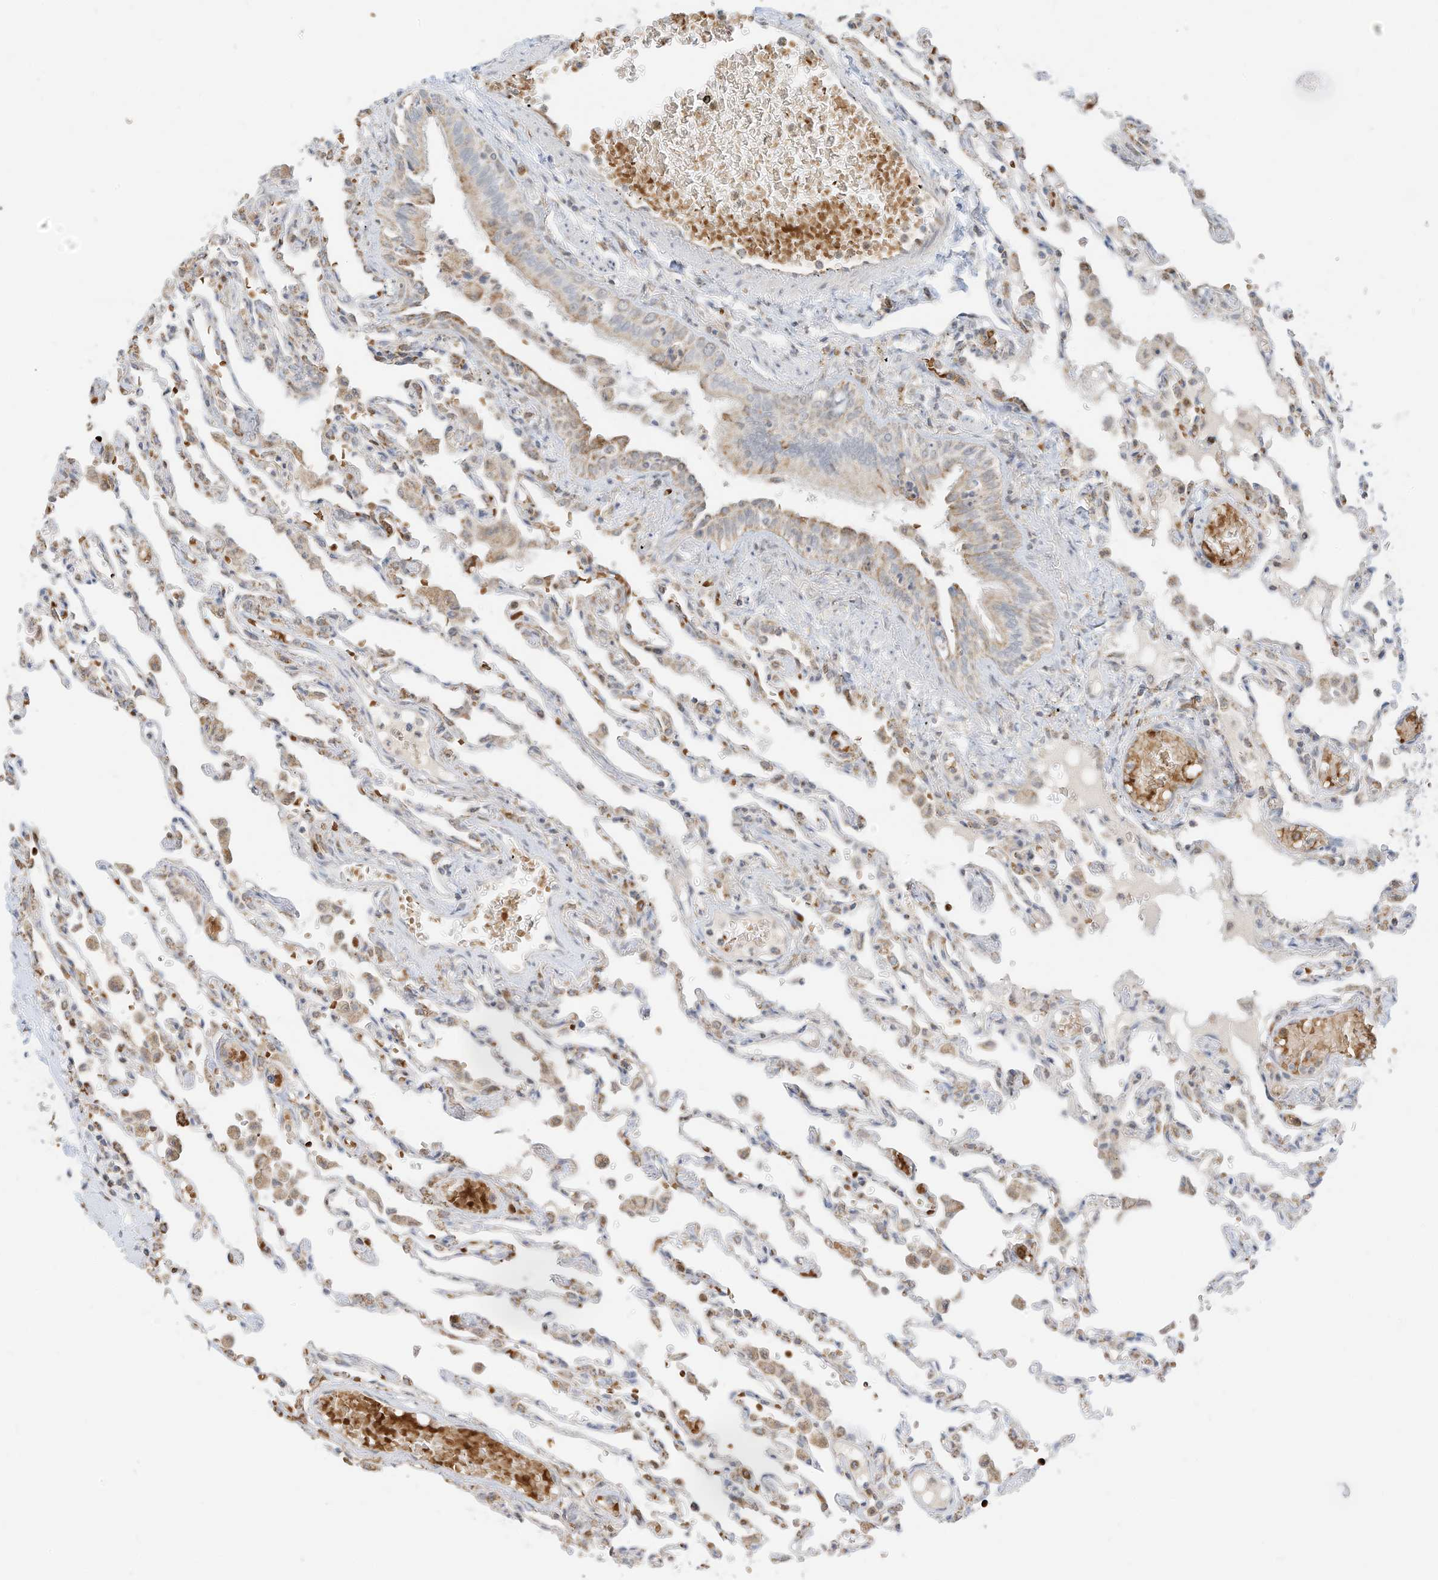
{"staining": {"intensity": "weak", "quantity": "25%-75%", "location": "cytoplasmic/membranous"}, "tissue": "lung", "cell_type": "Alveolar cells", "image_type": "normal", "snomed": [{"axis": "morphology", "description": "Normal tissue, NOS"}, {"axis": "topography", "description": "Bronchus"}, {"axis": "topography", "description": "Lung"}], "caption": "IHC (DAB (3,3'-diaminobenzidine)) staining of normal lung shows weak cytoplasmic/membranous protein staining in approximately 25%-75% of alveolar cells.", "gene": "MTUS2", "patient": {"sex": "female", "age": 49}}